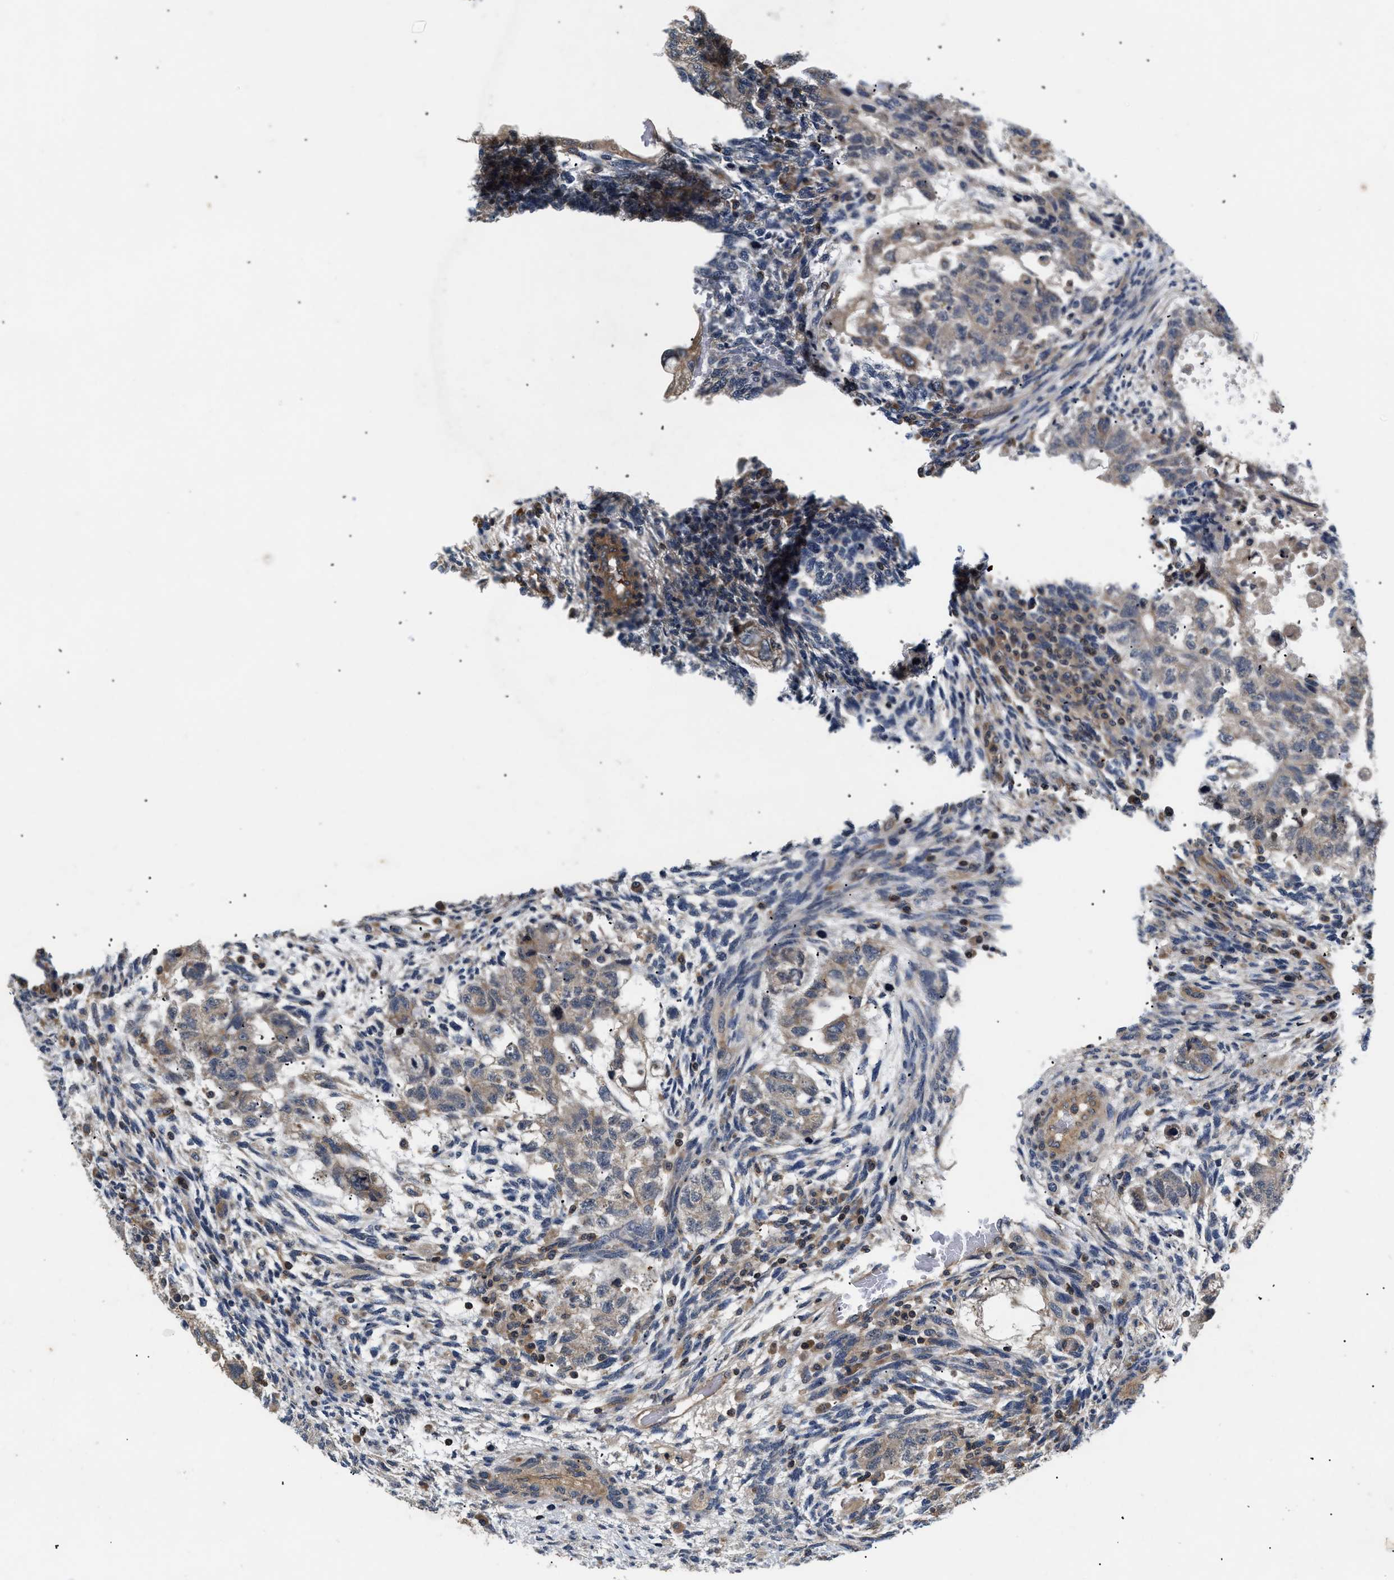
{"staining": {"intensity": "moderate", "quantity": "<25%", "location": "cytoplasmic/membranous"}, "tissue": "testis cancer", "cell_type": "Tumor cells", "image_type": "cancer", "snomed": [{"axis": "morphology", "description": "Normal tissue, NOS"}, {"axis": "morphology", "description": "Carcinoma, Embryonal, NOS"}, {"axis": "topography", "description": "Testis"}], "caption": "The histopathology image exhibits immunohistochemical staining of embryonal carcinoma (testis). There is moderate cytoplasmic/membranous positivity is identified in about <25% of tumor cells. The staining was performed using DAB, with brown indicating positive protein expression. Nuclei are stained blue with hematoxylin.", "gene": "HMGCR", "patient": {"sex": "male", "age": 36}}